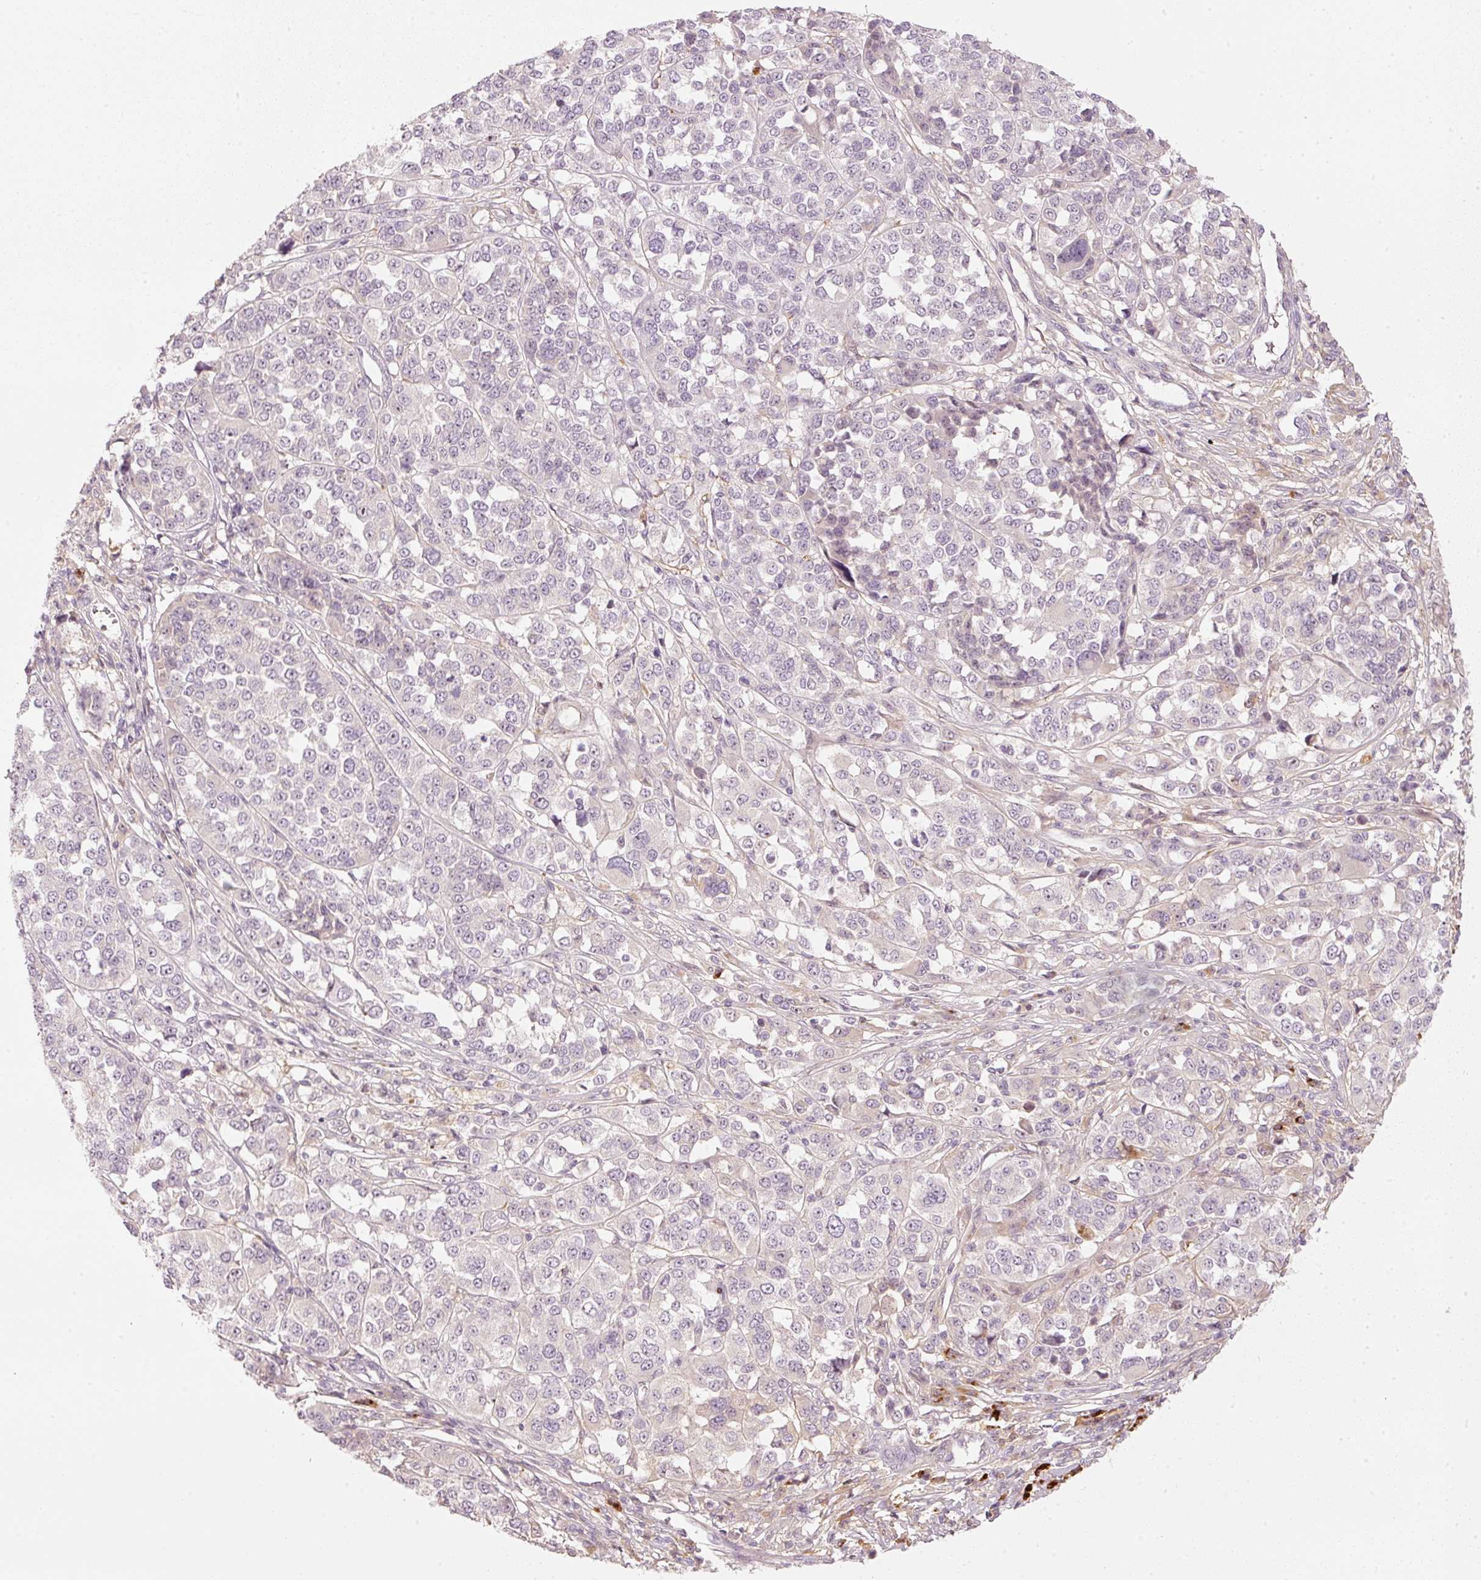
{"staining": {"intensity": "negative", "quantity": "none", "location": "none"}, "tissue": "melanoma", "cell_type": "Tumor cells", "image_type": "cancer", "snomed": [{"axis": "morphology", "description": "Malignant melanoma, Metastatic site"}, {"axis": "topography", "description": "Lymph node"}], "caption": "Immunohistochemical staining of human melanoma exhibits no significant expression in tumor cells.", "gene": "VCAM1", "patient": {"sex": "male", "age": 44}}